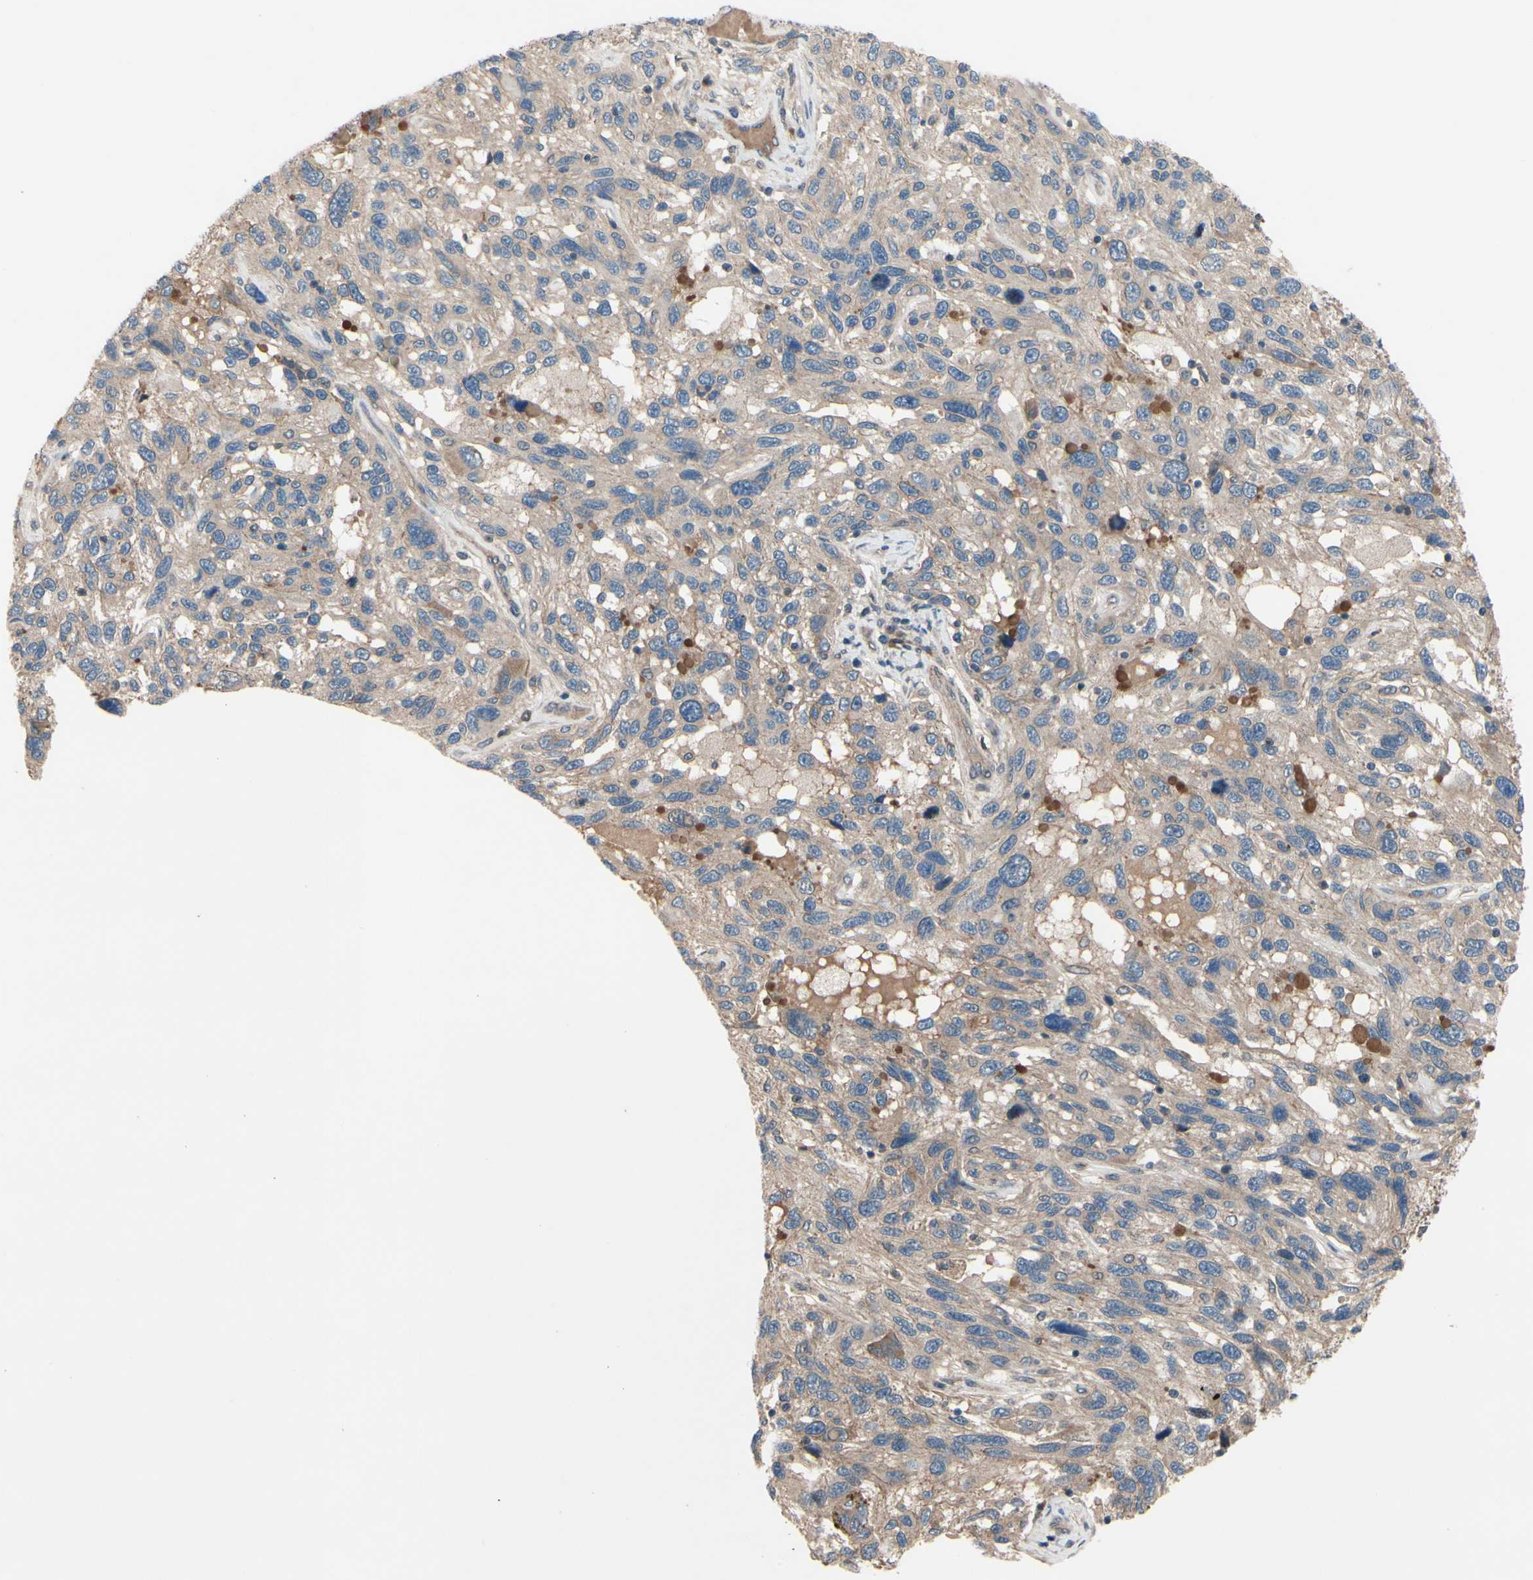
{"staining": {"intensity": "weak", "quantity": "25%-75%", "location": "cytoplasmic/membranous"}, "tissue": "melanoma", "cell_type": "Tumor cells", "image_type": "cancer", "snomed": [{"axis": "morphology", "description": "Malignant melanoma, NOS"}, {"axis": "topography", "description": "Skin"}], "caption": "About 25%-75% of tumor cells in human malignant melanoma display weak cytoplasmic/membranous protein positivity as visualized by brown immunohistochemical staining.", "gene": "ICAM5", "patient": {"sex": "male", "age": 53}}